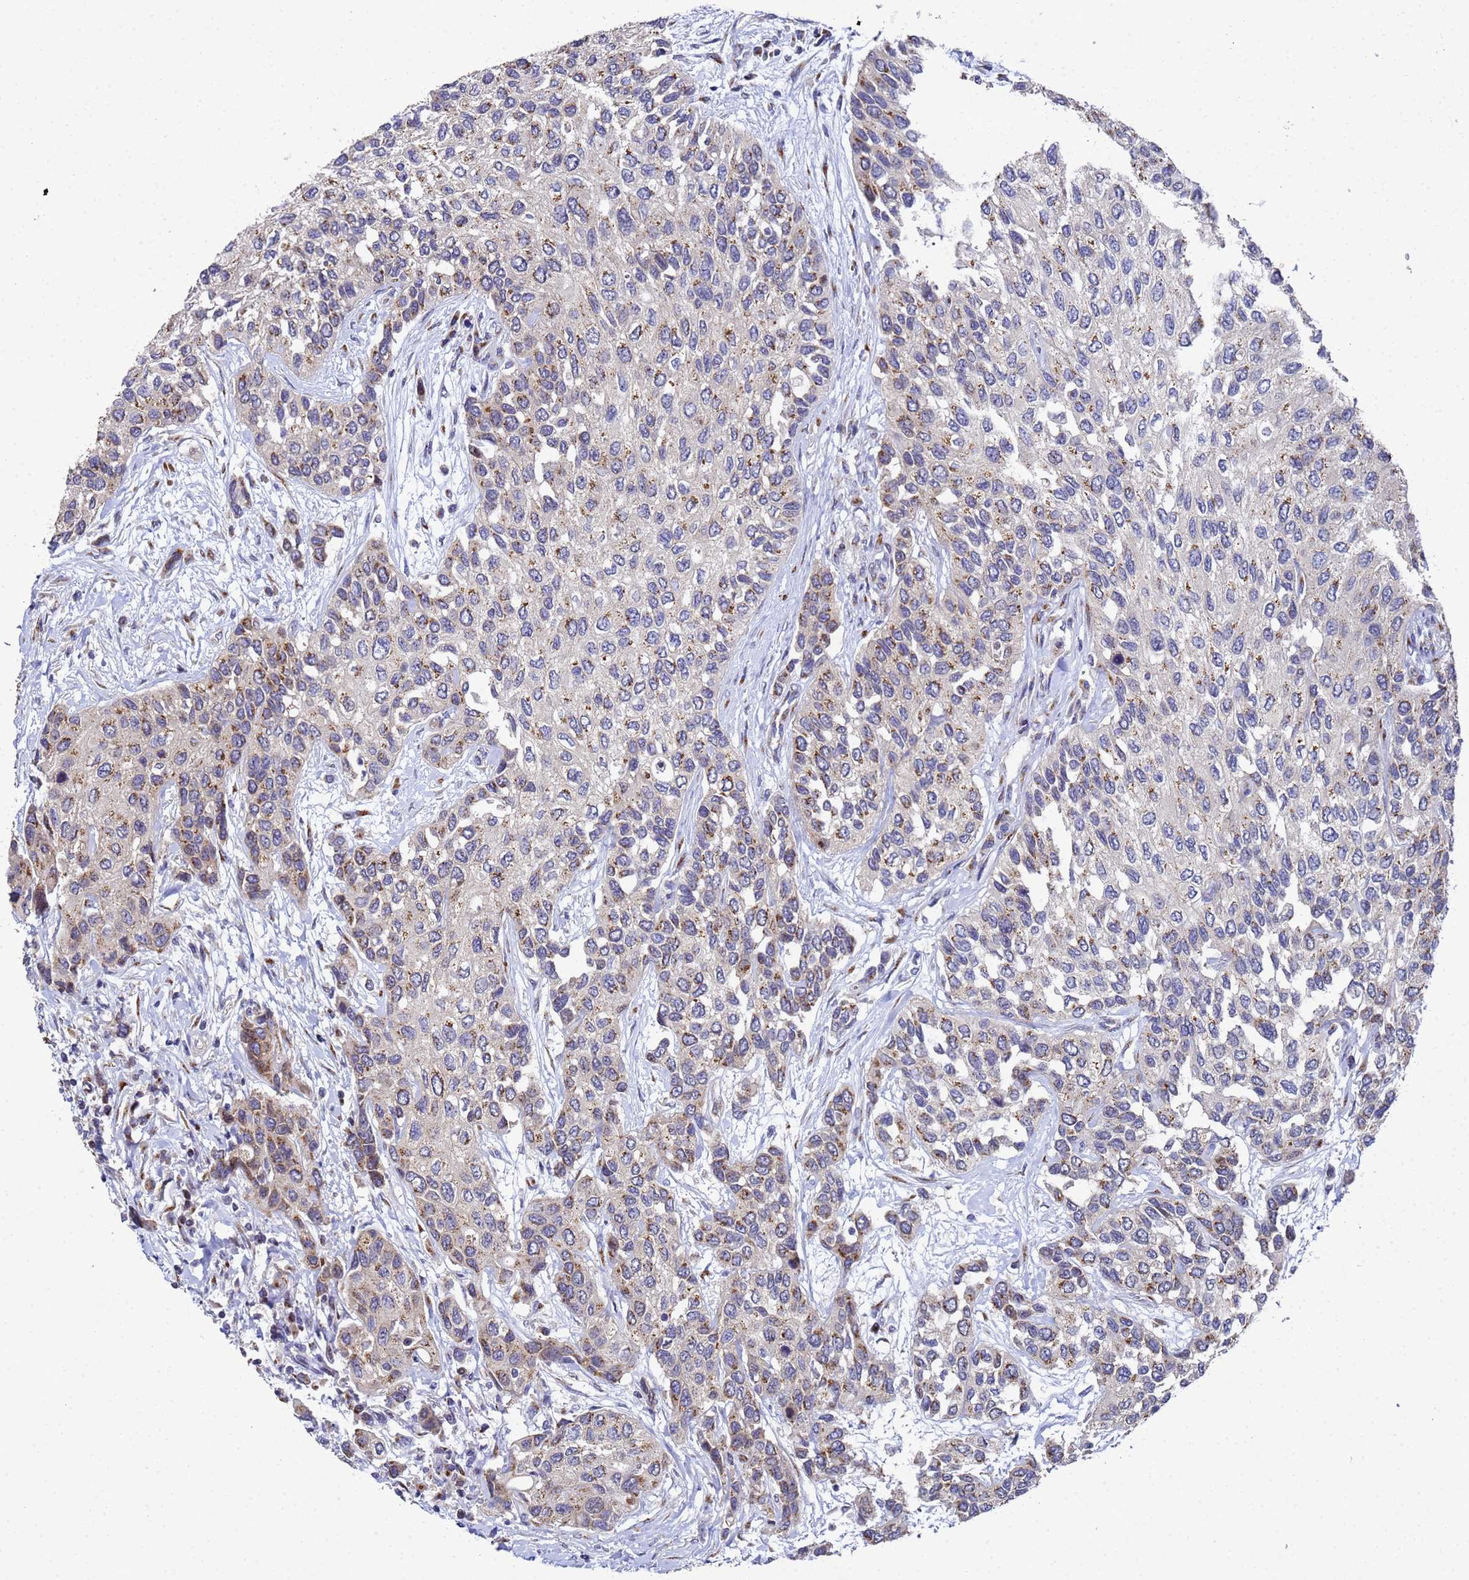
{"staining": {"intensity": "moderate", "quantity": "25%-75%", "location": "cytoplasmic/membranous"}, "tissue": "urothelial cancer", "cell_type": "Tumor cells", "image_type": "cancer", "snomed": [{"axis": "morphology", "description": "Normal tissue, NOS"}, {"axis": "morphology", "description": "Urothelial carcinoma, High grade"}, {"axis": "topography", "description": "Vascular tissue"}, {"axis": "topography", "description": "Urinary bladder"}], "caption": "Tumor cells exhibit moderate cytoplasmic/membranous expression in approximately 25%-75% of cells in high-grade urothelial carcinoma.", "gene": "NSUN6", "patient": {"sex": "female", "age": 56}}